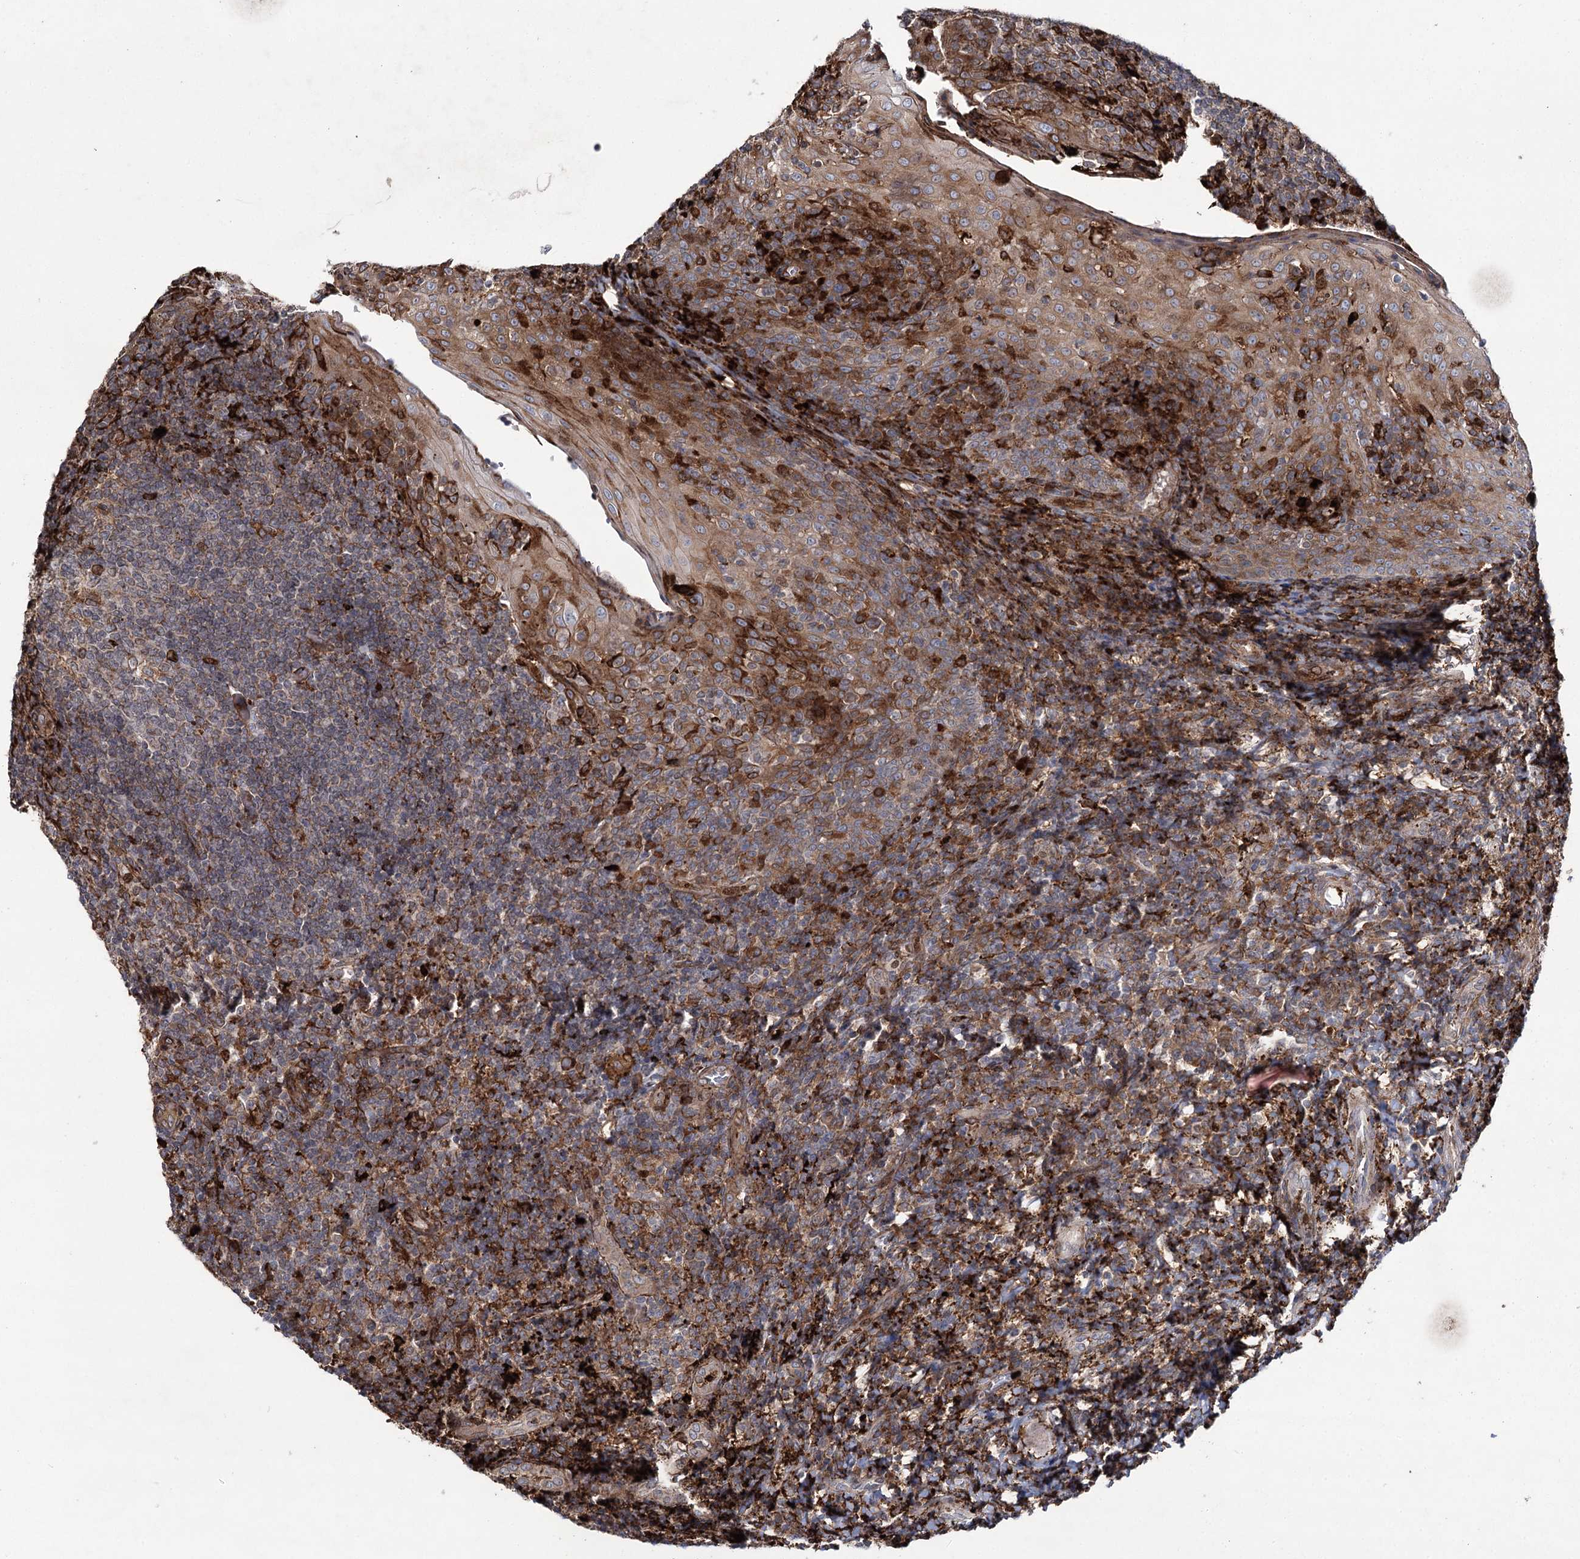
{"staining": {"intensity": "moderate", "quantity": "<25%", "location": "cytoplasmic/membranous"}, "tissue": "tonsil", "cell_type": "Germinal center cells", "image_type": "normal", "snomed": [{"axis": "morphology", "description": "Normal tissue, NOS"}, {"axis": "topography", "description": "Tonsil"}], "caption": "Moderate cytoplasmic/membranous positivity is seen in approximately <25% of germinal center cells in unremarkable tonsil.", "gene": "DCUN1D4", "patient": {"sex": "female", "age": 19}}